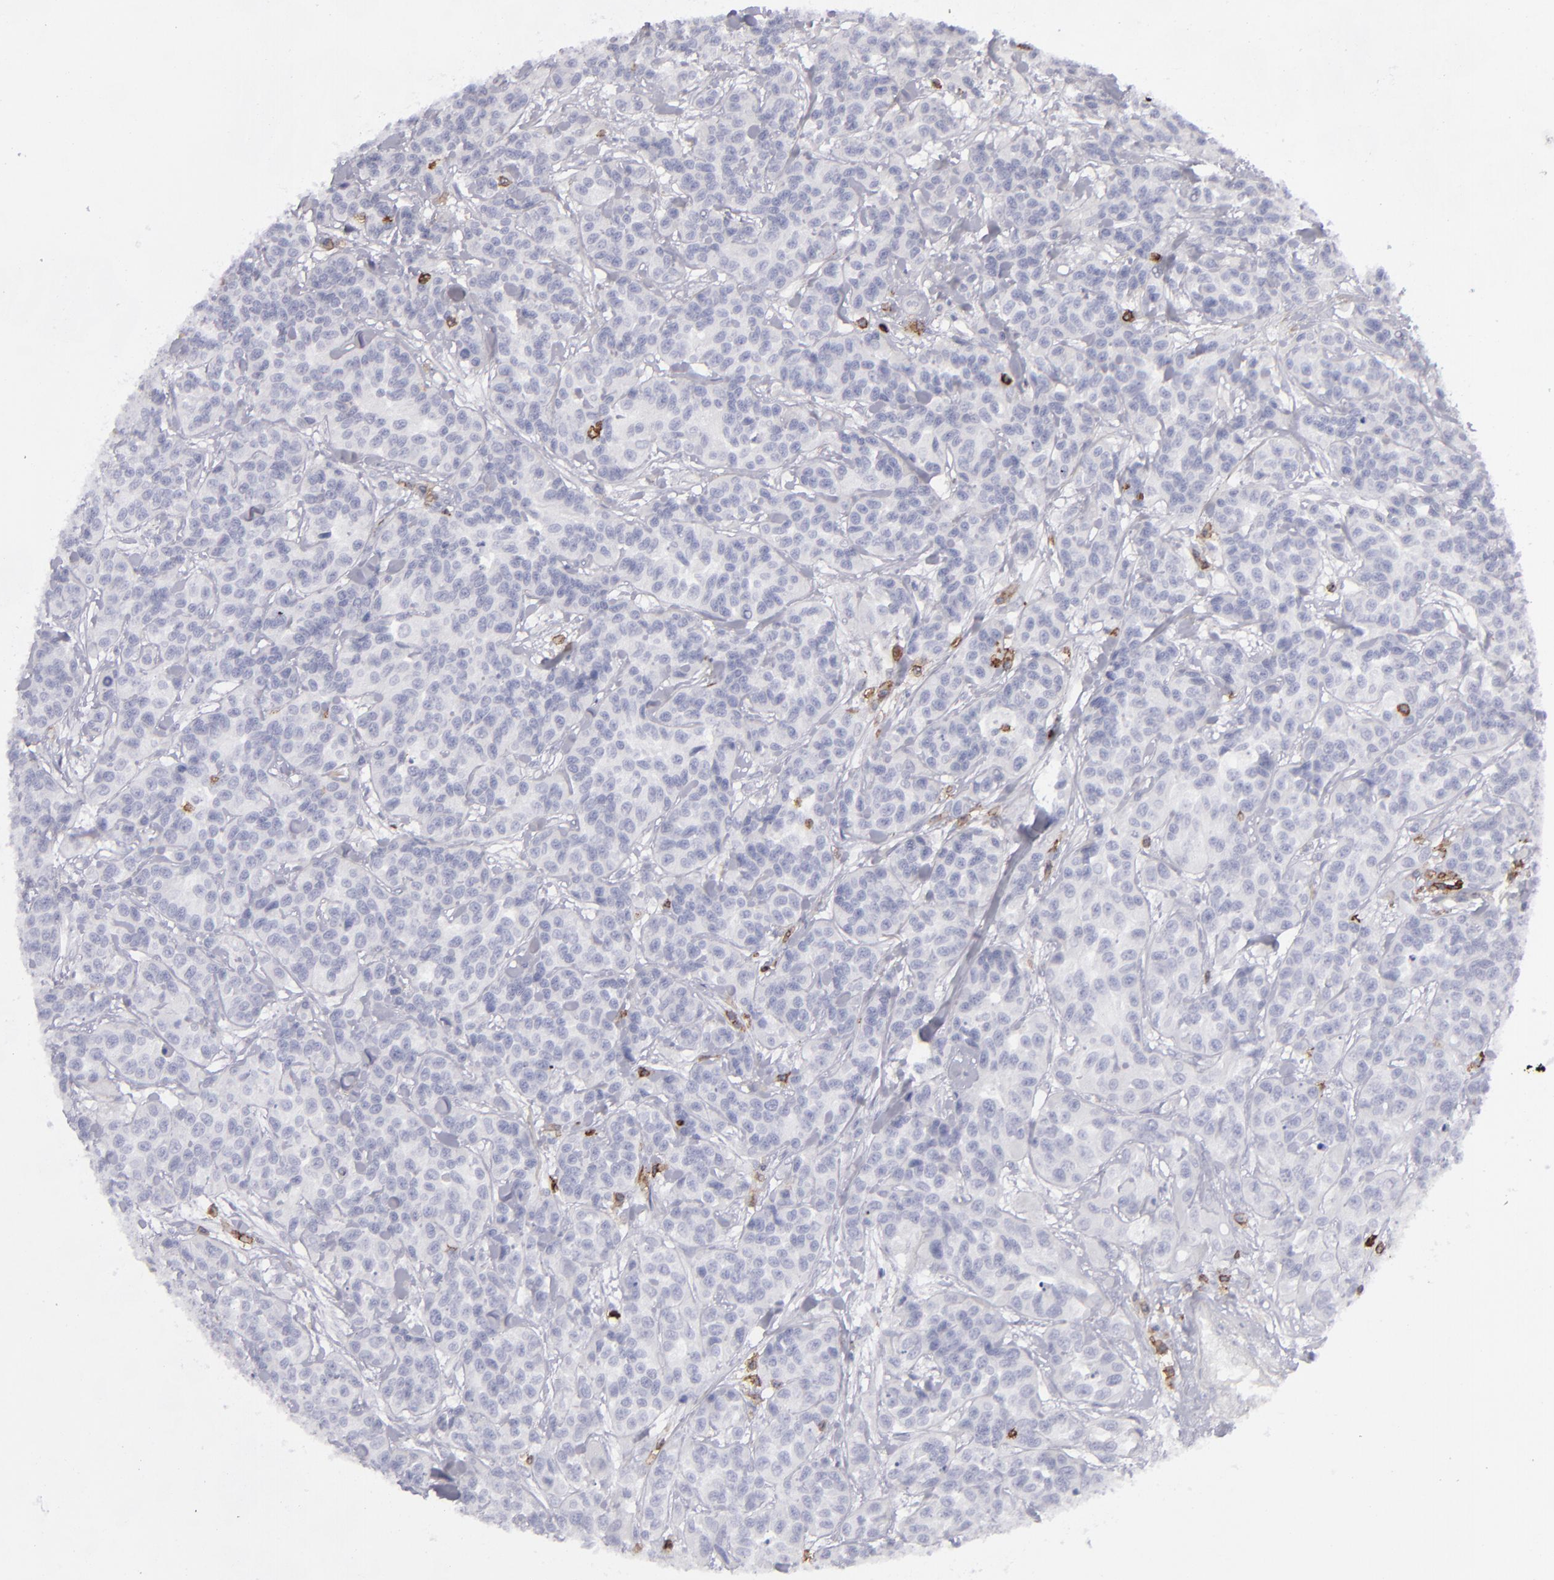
{"staining": {"intensity": "negative", "quantity": "none", "location": "none"}, "tissue": "urothelial cancer", "cell_type": "Tumor cells", "image_type": "cancer", "snomed": [{"axis": "morphology", "description": "Urothelial carcinoma, High grade"}, {"axis": "topography", "description": "Urinary bladder"}], "caption": "Immunohistochemistry of high-grade urothelial carcinoma shows no positivity in tumor cells.", "gene": "CD27", "patient": {"sex": "female", "age": 81}}